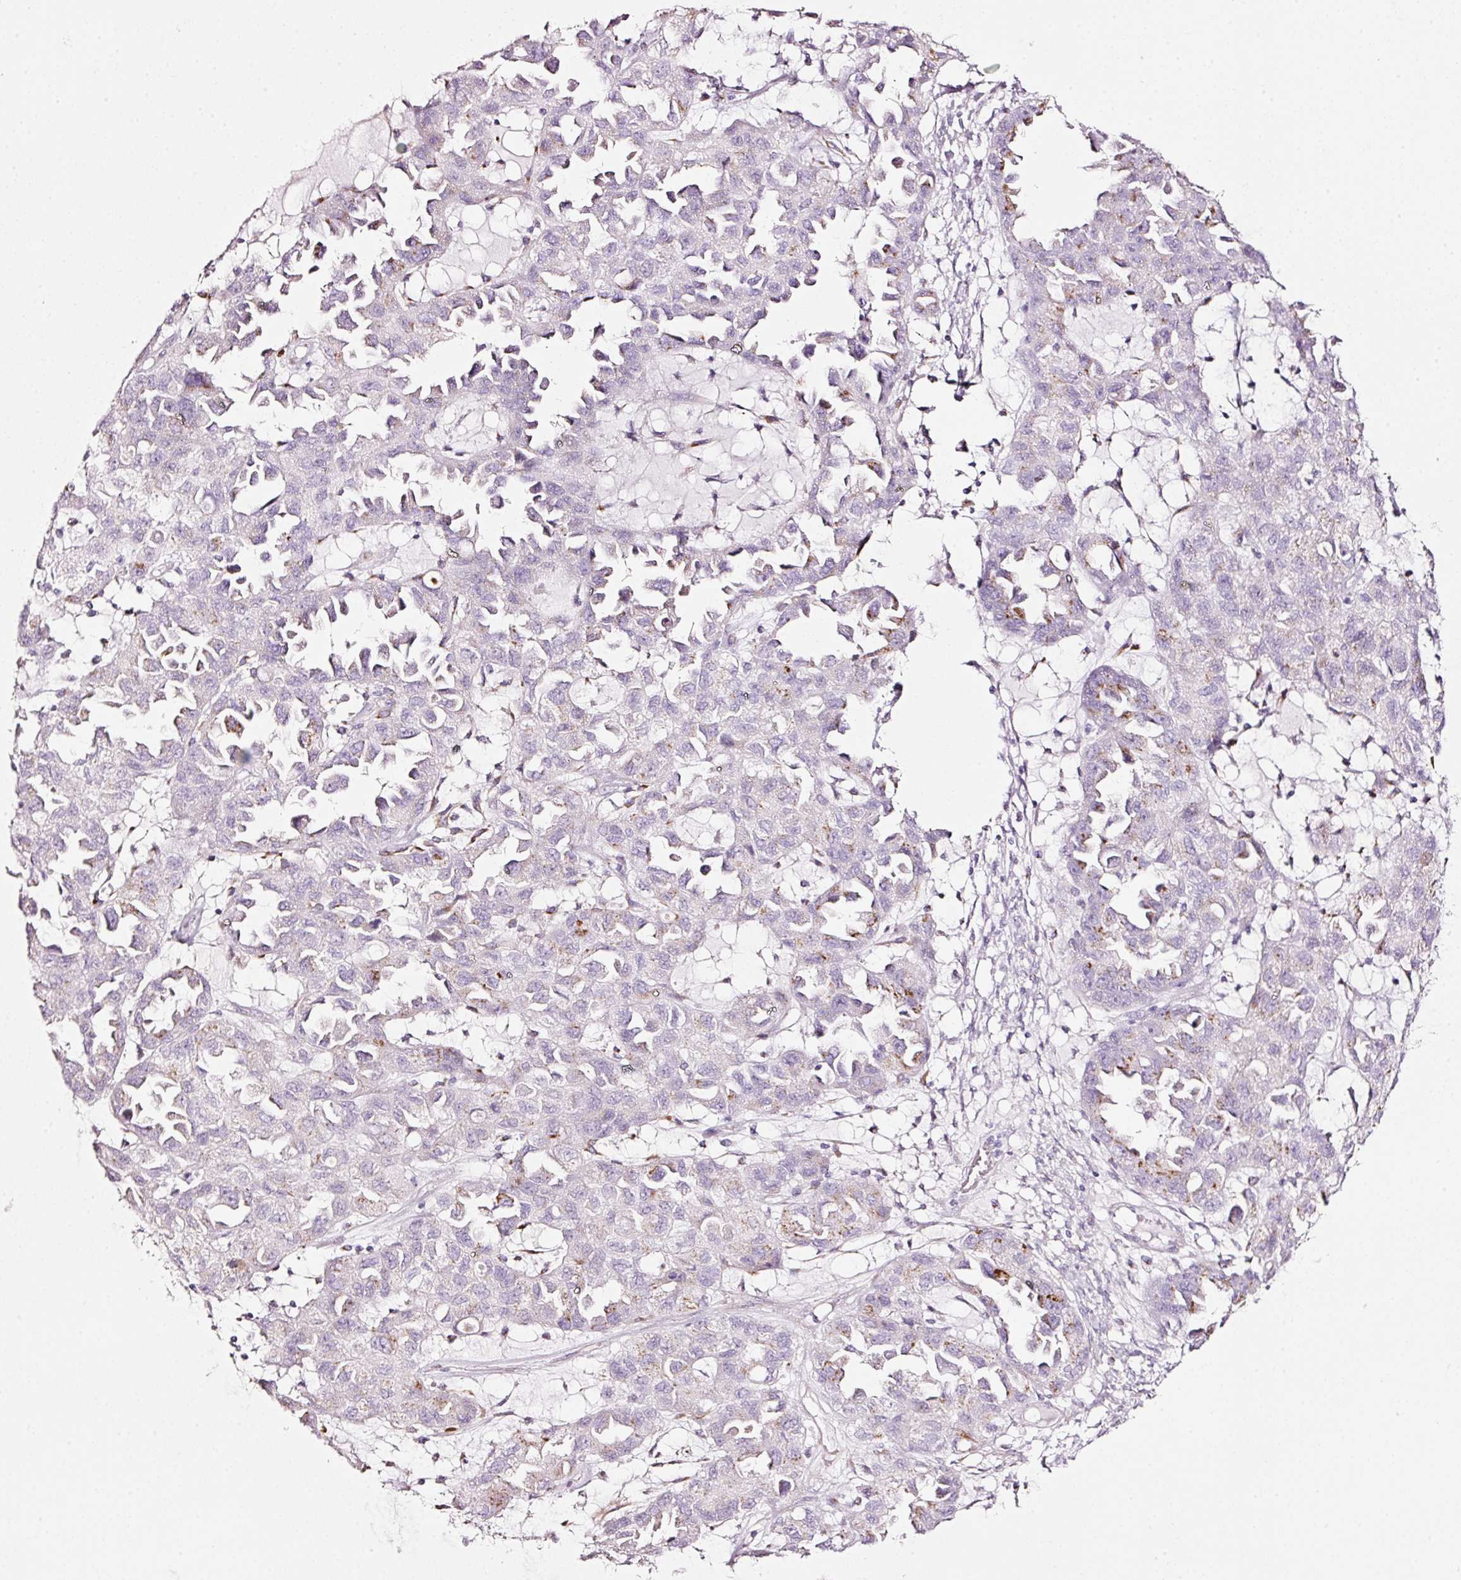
{"staining": {"intensity": "moderate", "quantity": "<25%", "location": "cytoplasmic/membranous"}, "tissue": "ovarian cancer", "cell_type": "Tumor cells", "image_type": "cancer", "snomed": [{"axis": "morphology", "description": "Cystadenocarcinoma, serous, NOS"}, {"axis": "topography", "description": "Ovary"}], "caption": "Ovarian cancer (serous cystadenocarcinoma) was stained to show a protein in brown. There is low levels of moderate cytoplasmic/membranous staining in approximately <25% of tumor cells.", "gene": "SDF4", "patient": {"sex": "female", "age": 84}}